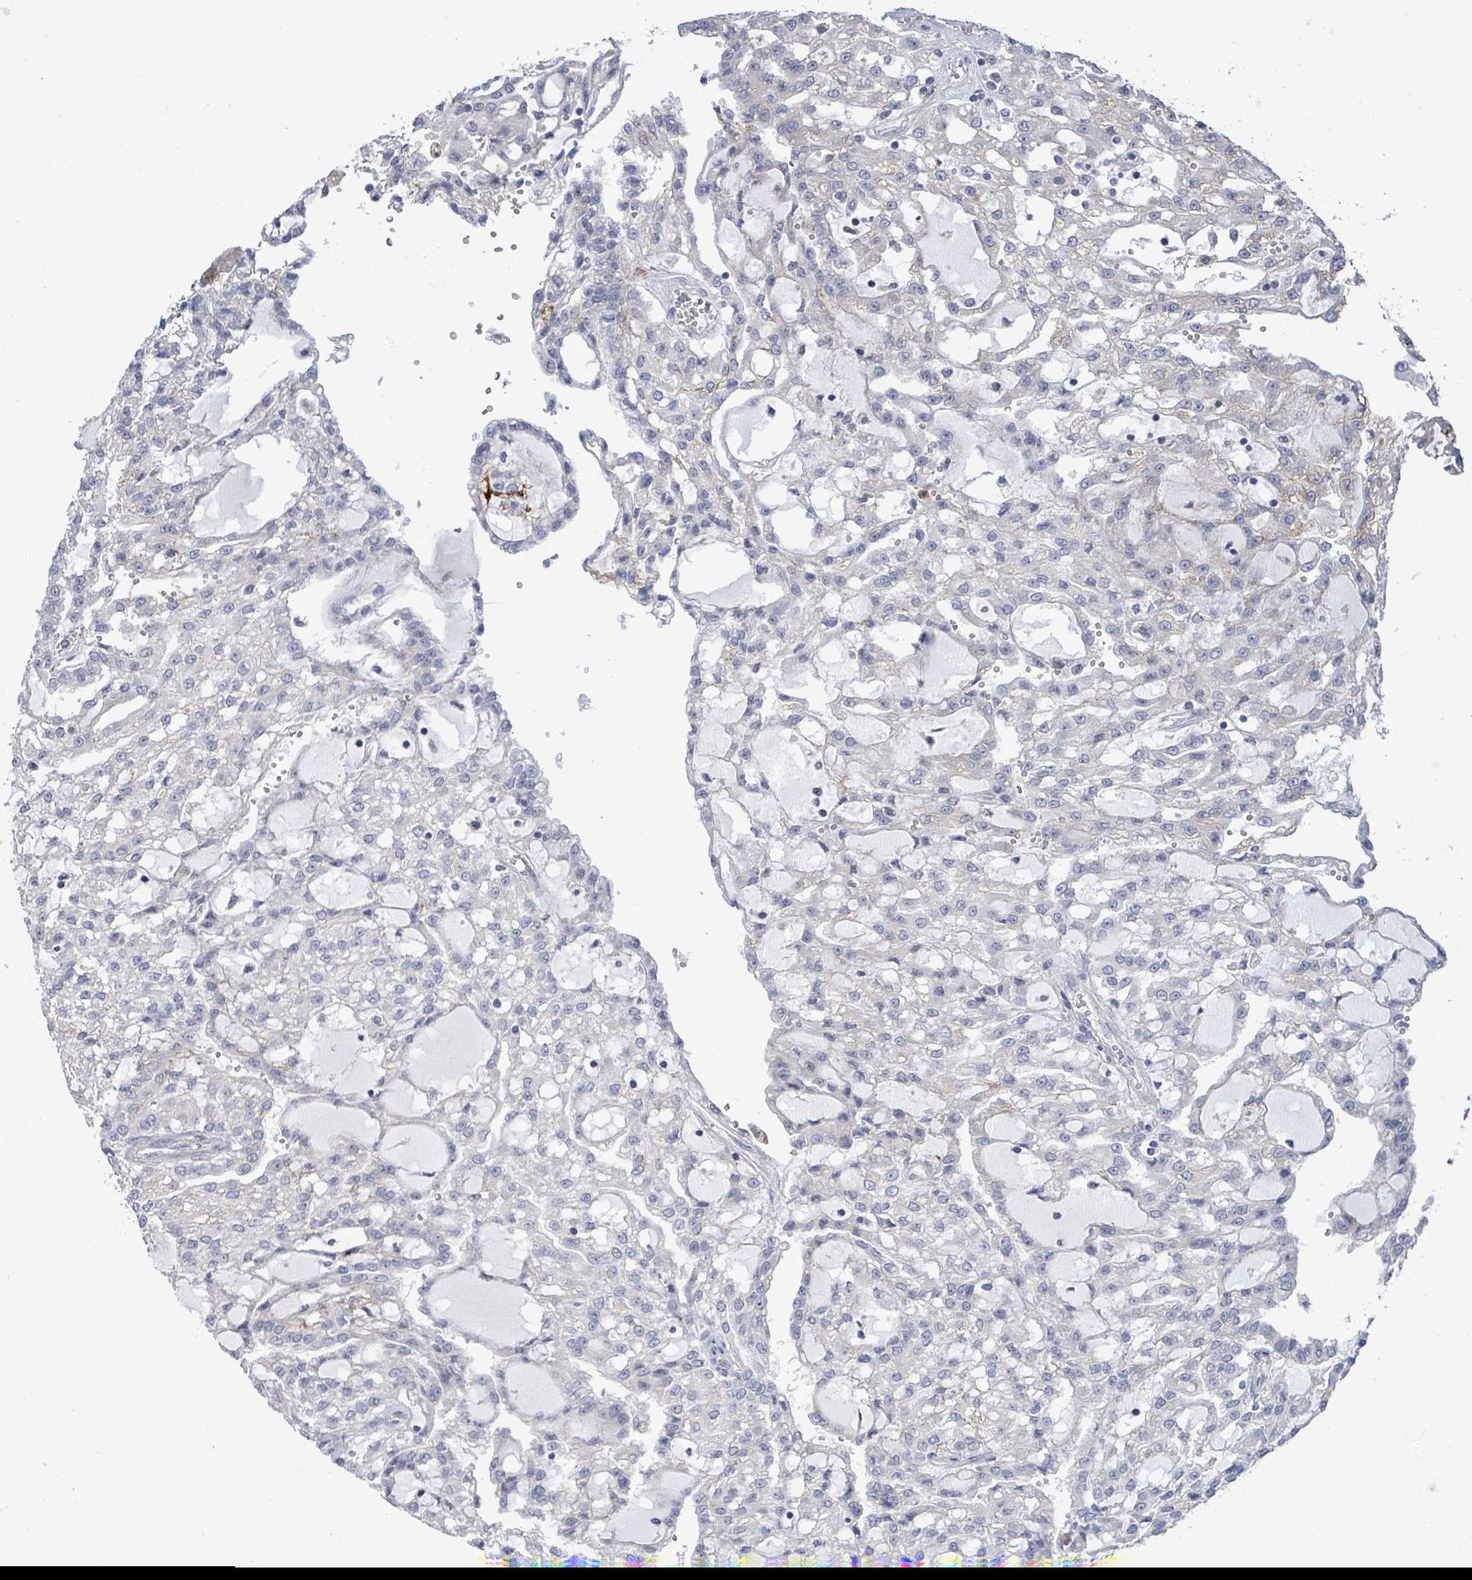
{"staining": {"intensity": "negative", "quantity": "none", "location": "none"}, "tissue": "renal cancer", "cell_type": "Tumor cells", "image_type": "cancer", "snomed": [{"axis": "morphology", "description": "Adenocarcinoma, NOS"}, {"axis": "topography", "description": "Kidney"}], "caption": "This is an immunohistochemistry micrograph of human adenocarcinoma (renal). There is no staining in tumor cells.", "gene": "SAR1A", "patient": {"sex": "male", "age": 63}}